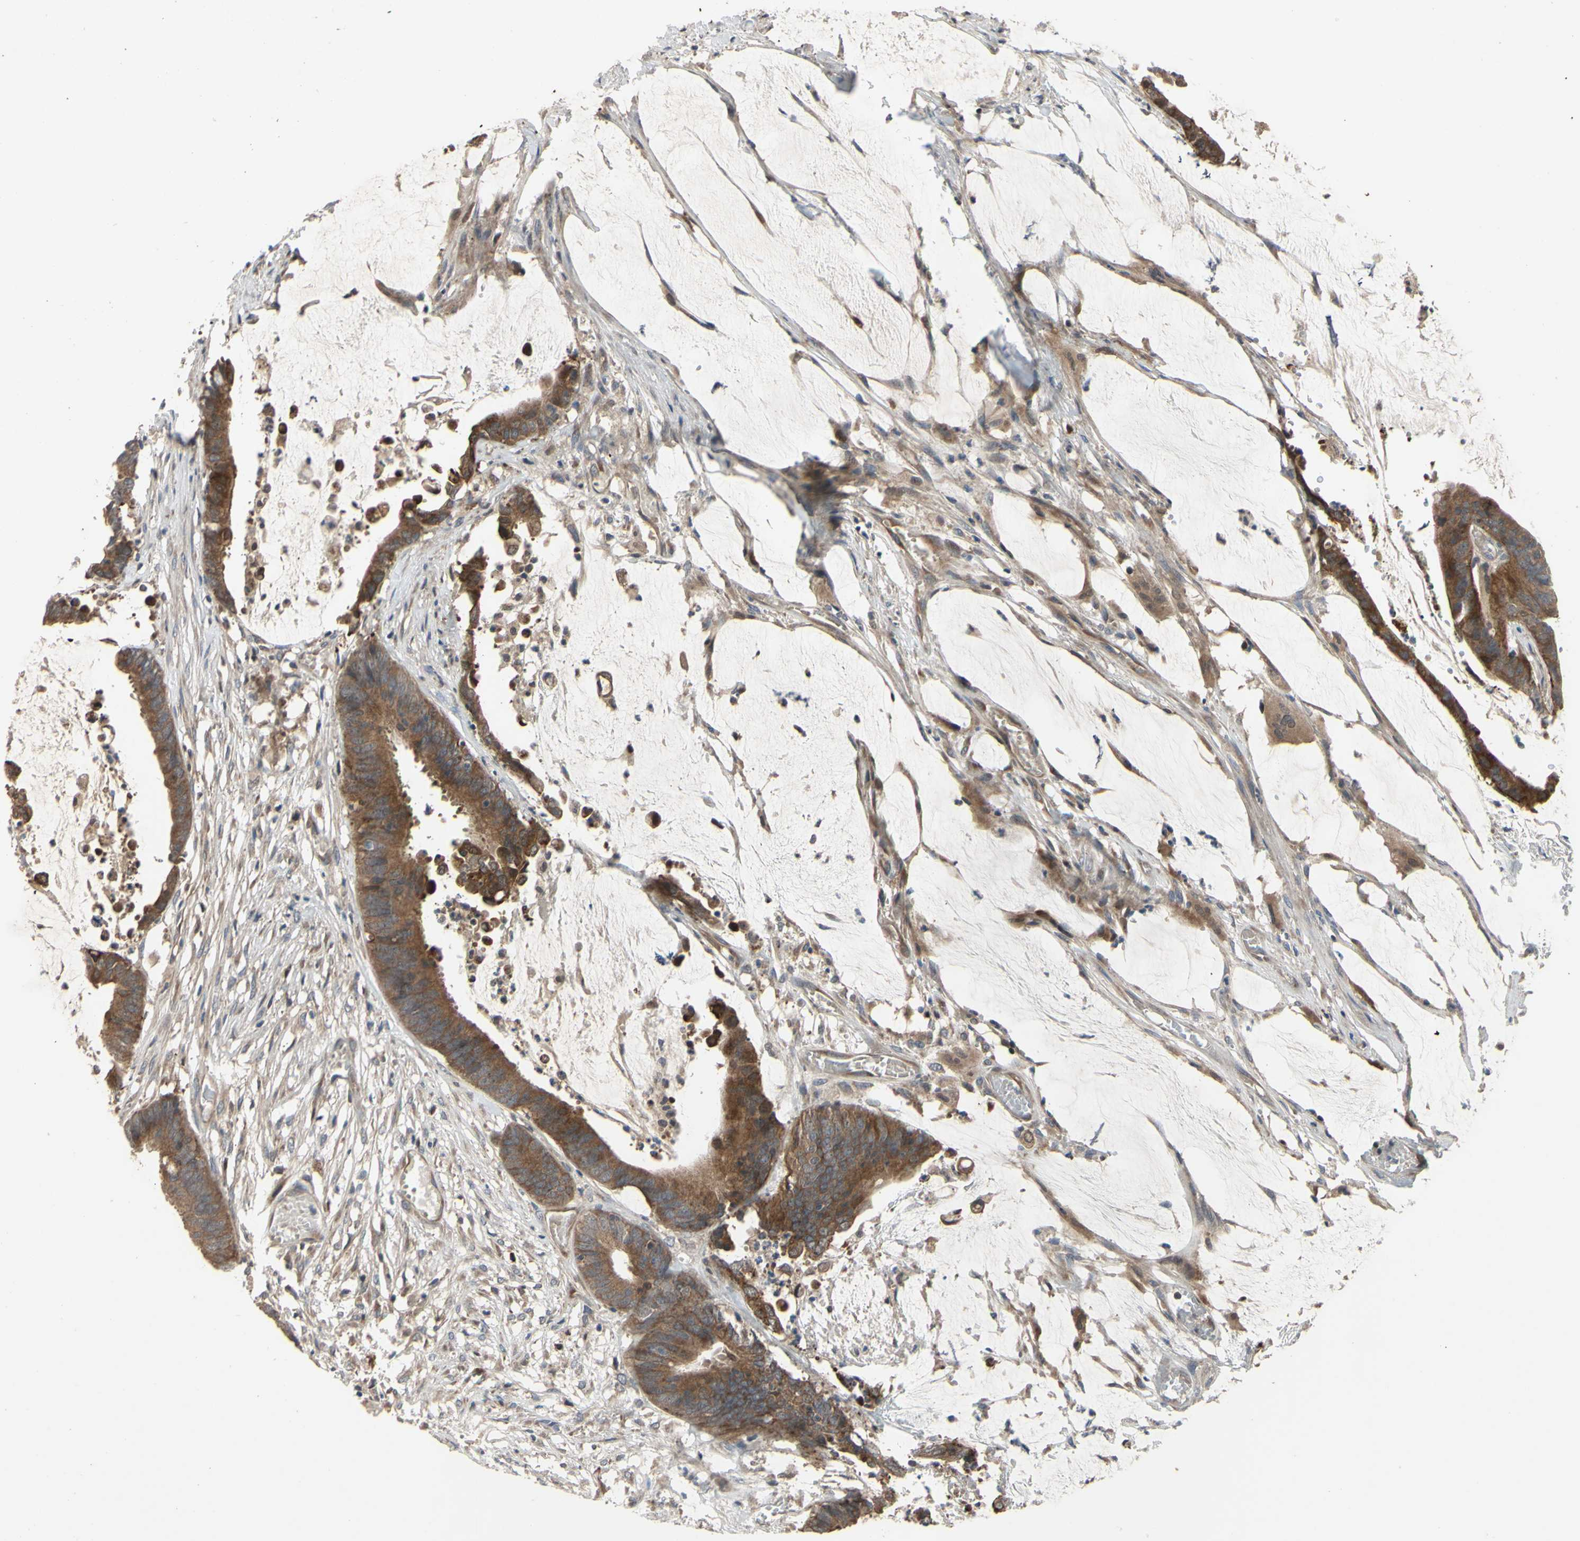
{"staining": {"intensity": "moderate", "quantity": ">75%", "location": "cytoplasmic/membranous"}, "tissue": "colorectal cancer", "cell_type": "Tumor cells", "image_type": "cancer", "snomed": [{"axis": "morphology", "description": "Adenocarcinoma, NOS"}, {"axis": "topography", "description": "Rectum"}], "caption": "IHC (DAB) staining of human colorectal cancer shows moderate cytoplasmic/membranous protein staining in approximately >75% of tumor cells.", "gene": "XIAP", "patient": {"sex": "female", "age": 66}}